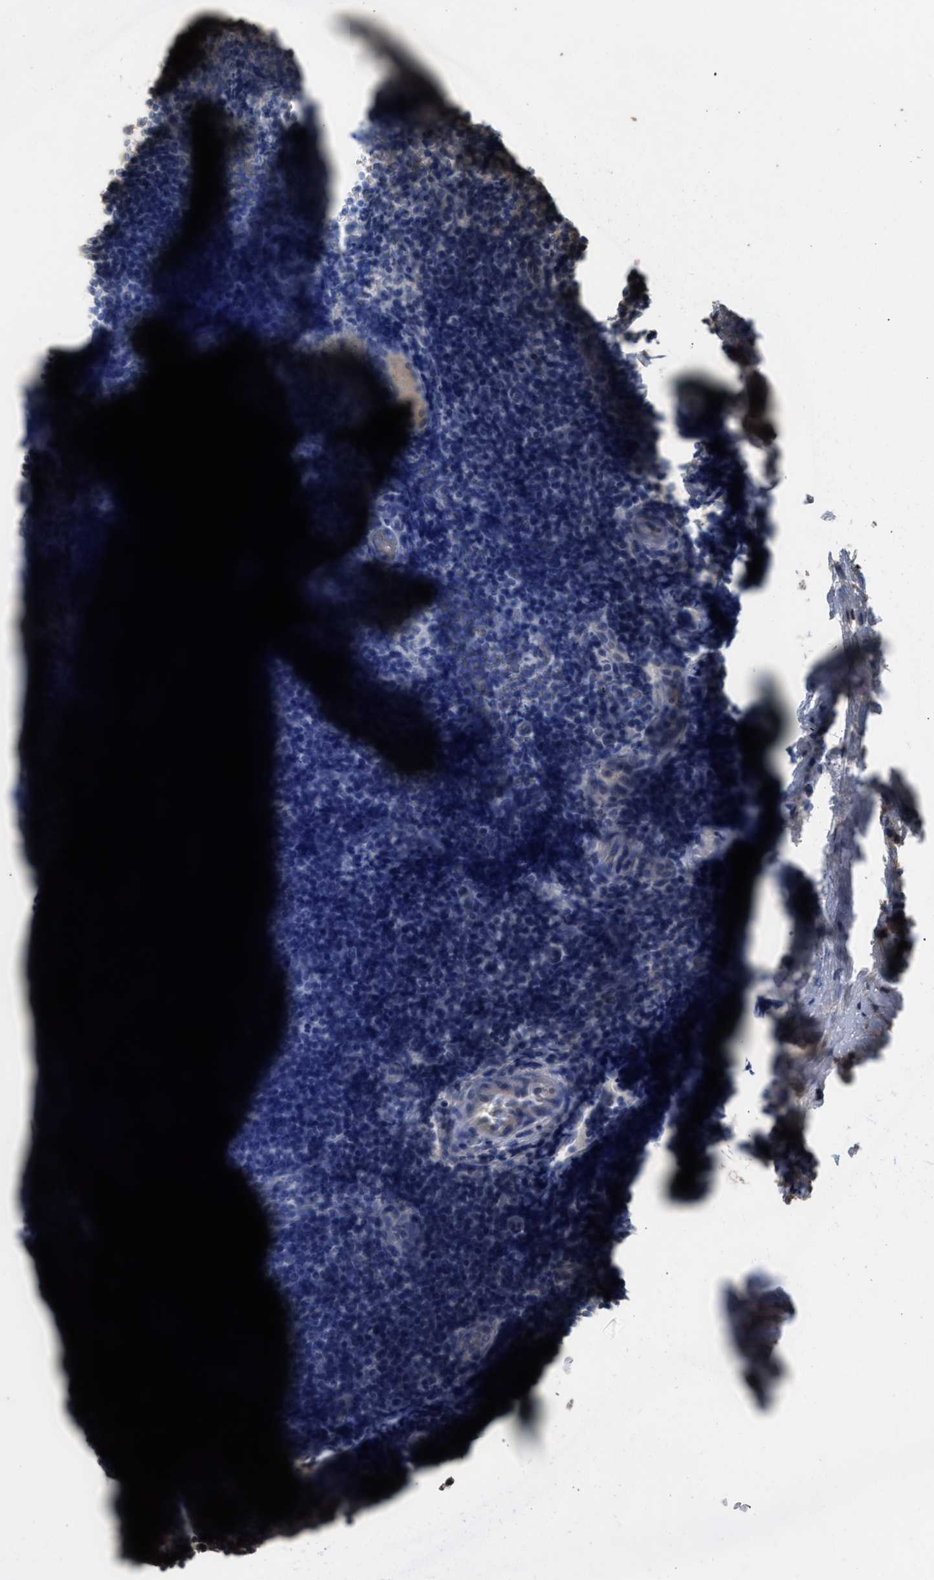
{"staining": {"intensity": "negative", "quantity": "none", "location": "none"}, "tissue": "lymphoma", "cell_type": "Tumor cells", "image_type": "cancer", "snomed": [{"axis": "morphology", "description": "Malignant lymphoma, non-Hodgkin's type, High grade"}, {"axis": "topography", "description": "Tonsil"}], "caption": "High magnification brightfield microscopy of high-grade malignant lymphoma, non-Hodgkin's type stained with DAB (3,3'-diaminobenzidine) (brown) and counterstained with hematoxylin (blue): tumor cells show no significant expression. (Immunohistochemistry, brightfield microscopy, high magnification).", "gene": "ARHGDIA", "patient": {"sex": "female", "age": 36}}